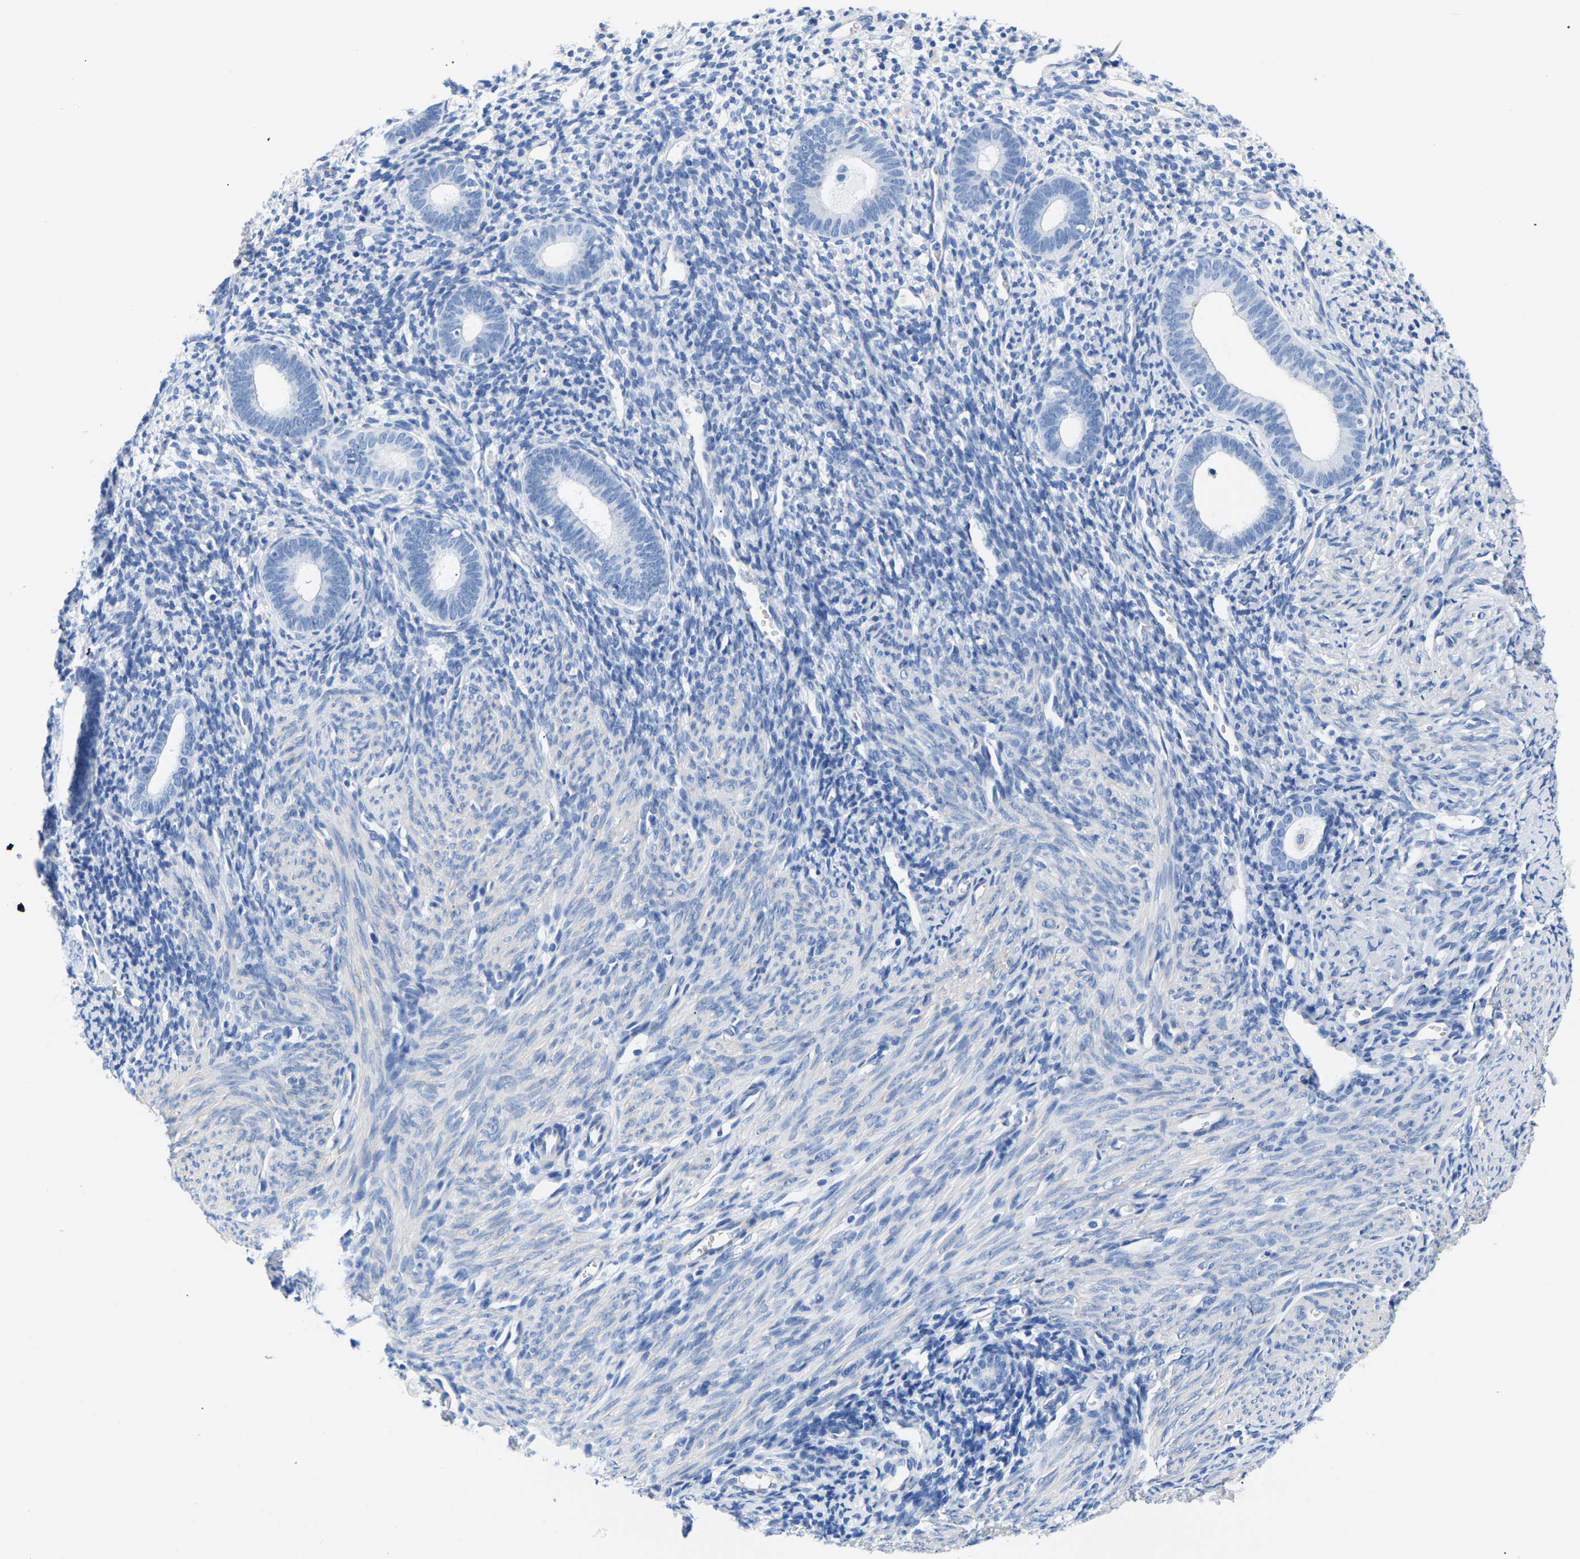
{"staining": {"intensity": "negative", "quantity": "none", "location": "none"}, "tissue": "endometrium", "cell_type": "Cells in endometrial stroma", "image_type": "normal", "snomed": [{"axis": "morphology", "description": "Normal tissue, NOS"}, {"axis": "morphology", "description": "Adenocarcinoma, NOS"}, {"axis": "topography", "description": "Endometrium"}], "caption": "This micrograph is of unremarkable endometrium stained with immunohistochemistry (IHC) to label a protein in brown with the nuclei are counter-stained blue. There is no expression in cells in endometrial stroma. (DAB (3,3'-diaminobenzidine) IHC visualized using brightfield microscopy, high magnification).", "gene": "UPK3A", "patient": {"sex": "female", "age": 57}}